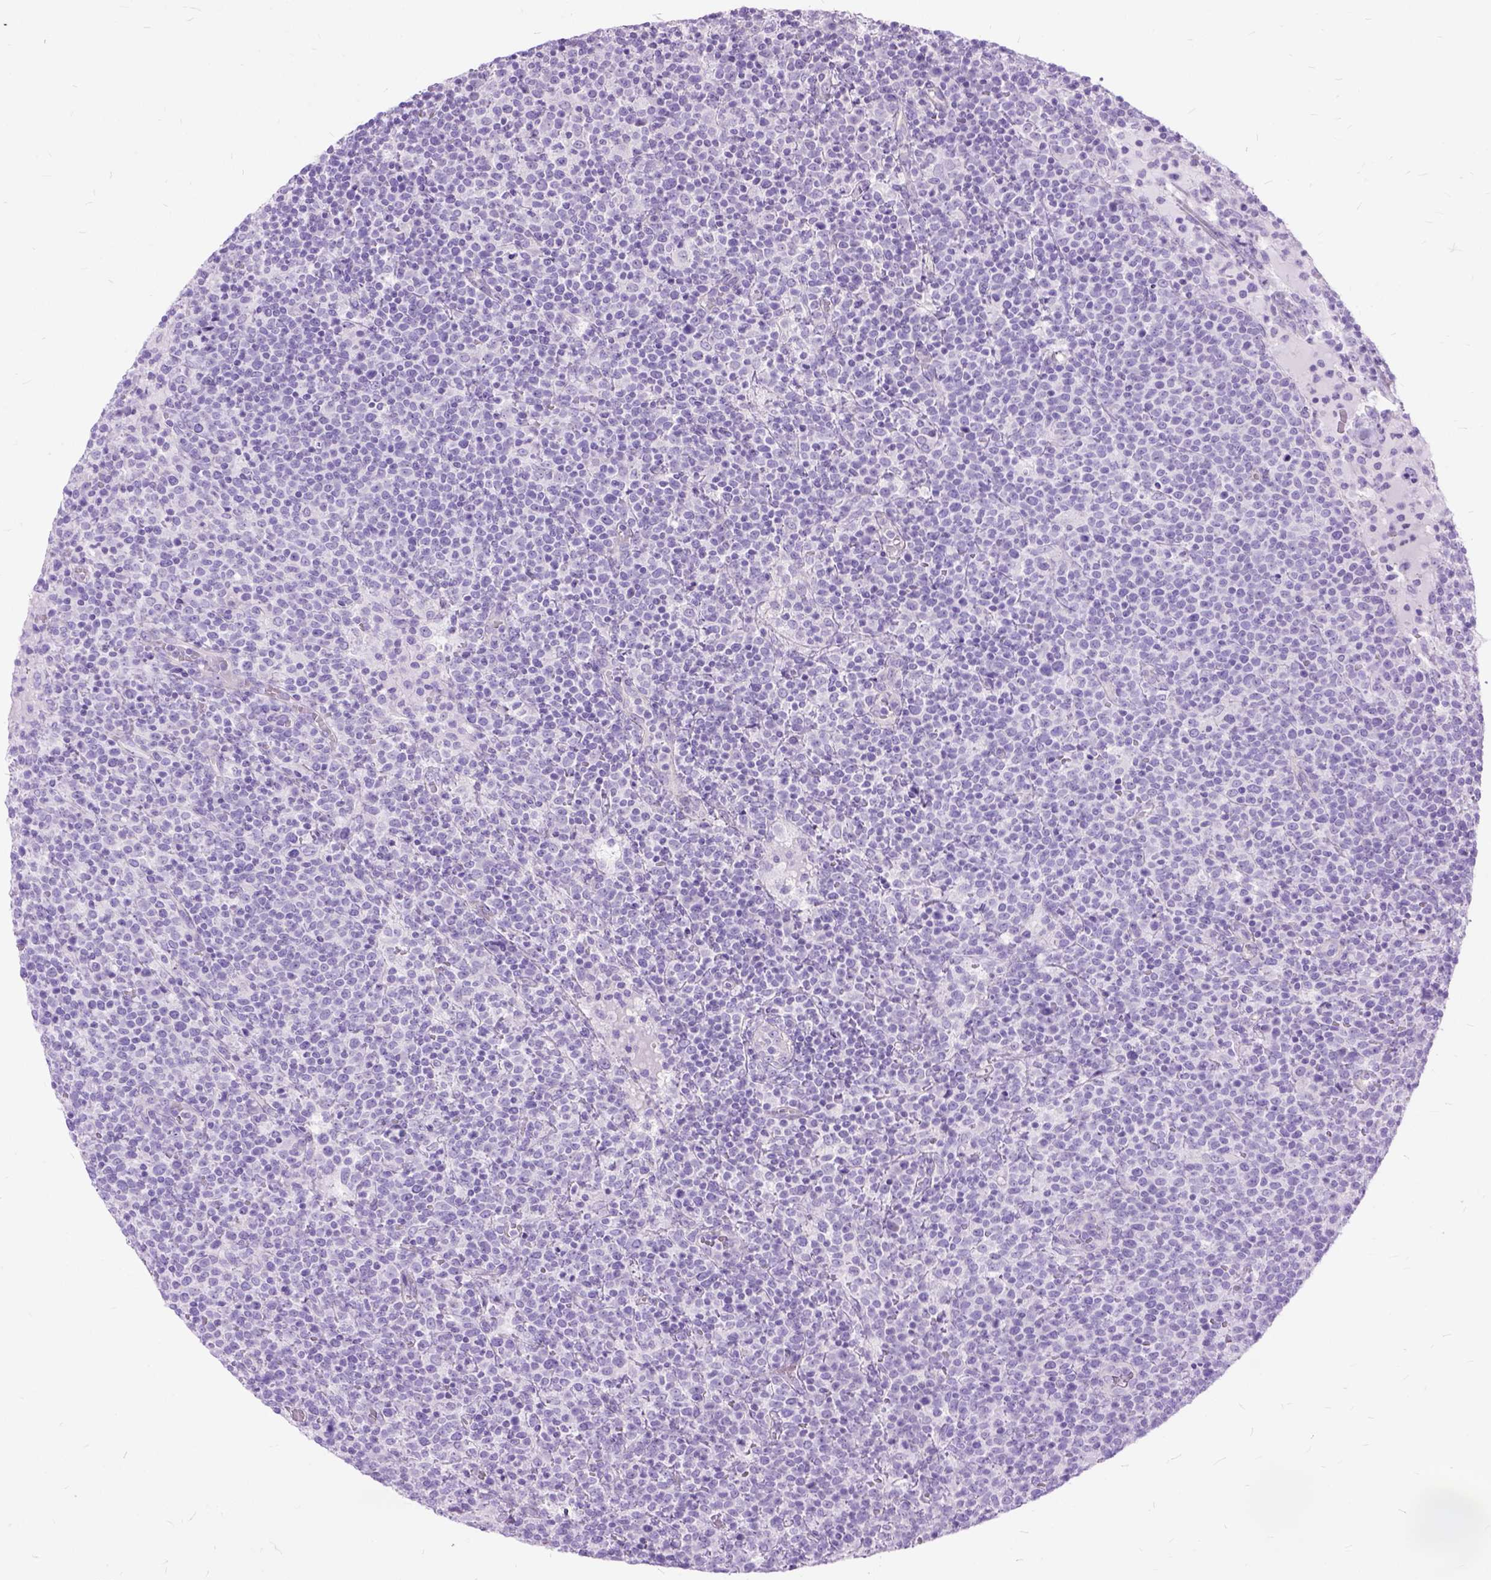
{"staining": {"intensity": "negative", "quantity": "none", "location": "none"}, "tissue": "lymphoma", "cell_type": "Tumor cells", "image_type": "cancer", "snomed": [{"axis": "morphology", "description": "Malignant lymphoma, non-Hodgkin's type, High grade"}, {"axis": "topography", "description": "Lymph node"}], "caption": "Immunohistochemistry image of neoplastic tissue: malignant lymphoma, non-Hodgkin's type (high-grade) stained with DAB (3,3'-diaminobenzidine) demonstrates no significant protein positivity in tumor cells.", "gene": "ARL9", "patient": {"sex": "male", "age": 61}}